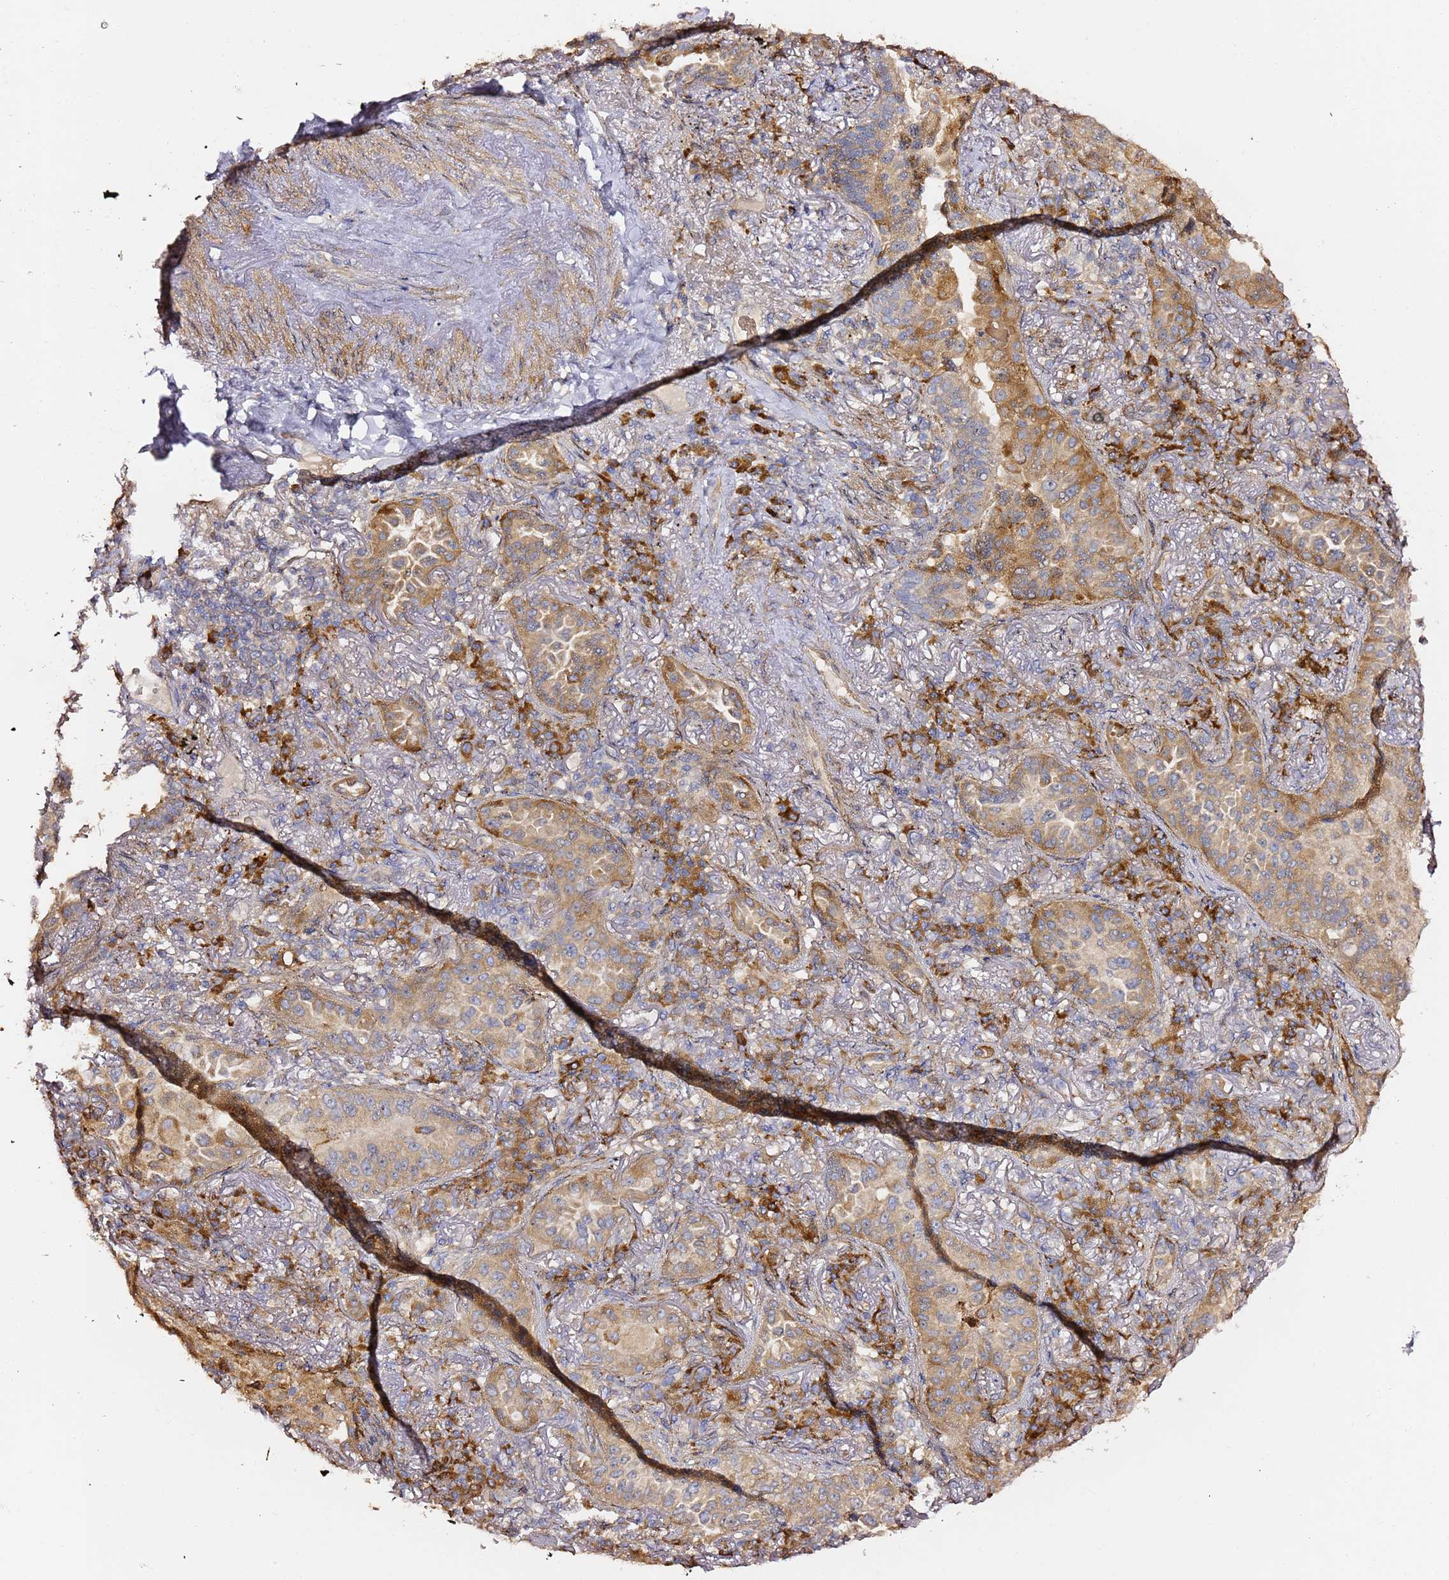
{"staining": {"intensity": "moderate", "quantity": "<25%", "location": "cytoplasmic/membranous"}, "tissue": "lung cancer", "cell_type": "Tumor cells", "image_type": "cancer", "snomed": [{"axis": "morphology", "description": "Adenocarcinoma, NOS"}, {"axis": "topography", "description": "Lung"}], "caption": "Immunohistochemical staining of lung adenocarcinoma reveals moderate cytoplasmic/membranous protein positivity in approximately <25% of tumor cells.", "gene": "HSD17B7", "patient": {"sex": "female", "age": 69}}